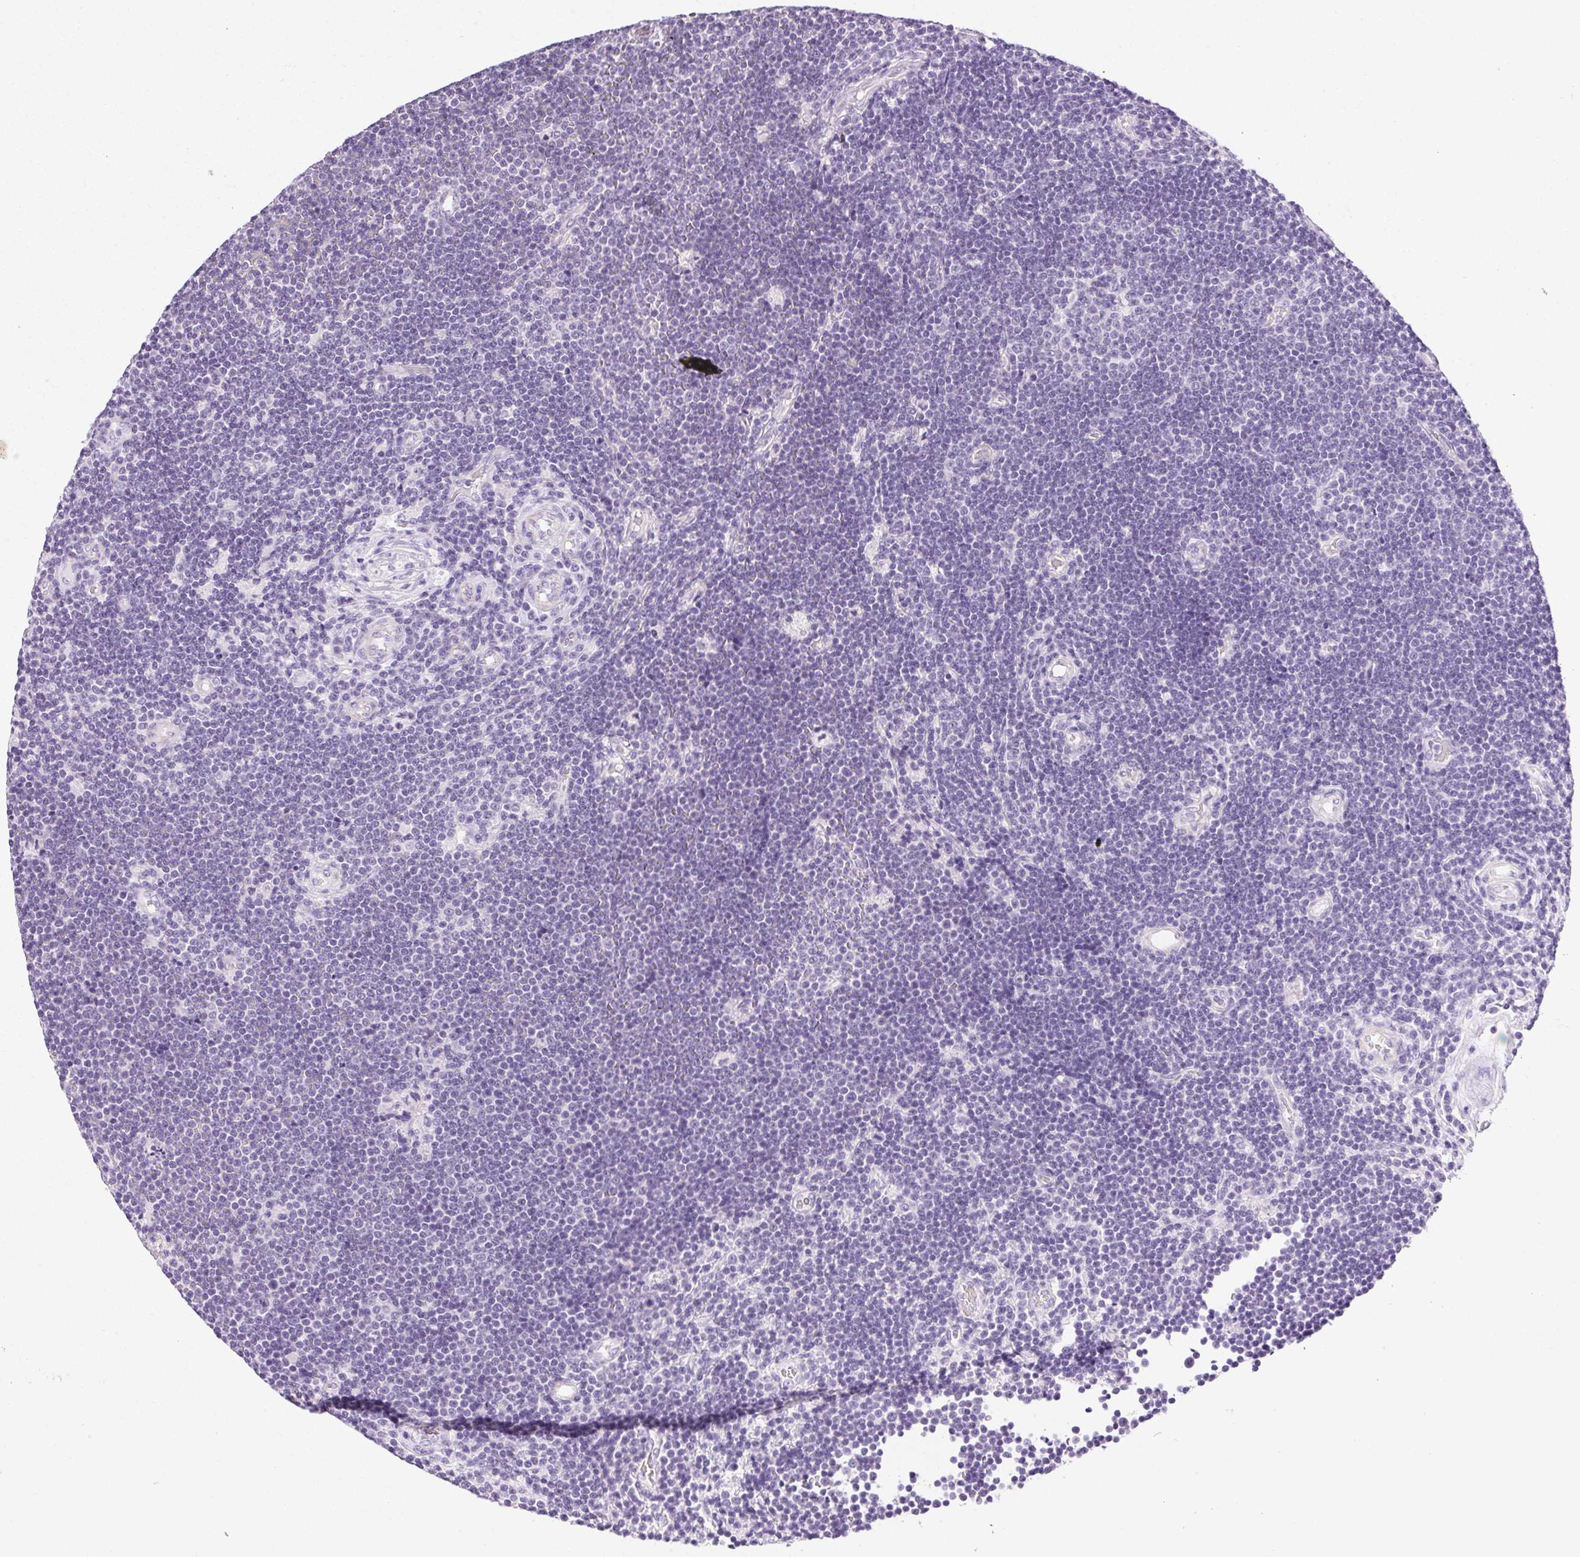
{"staining": {"intensity": "negative", "quantity": "none", "location": "none"}, "tissue": "lymphoma", "cell_type": "Tumor cells", "image_type": "cancer", "snomed": [{"axis": "morphology", "description": "Malignant lymphoma, non-Hodgkin's type, Low grade"}, {"axis": "topography", "description": "Brain"}], "caption": "A photomicrograph of malignant lymphoma, non-Hodgkin's type (low-grade) stained for a protein displays no brown staining in tumor cells.", "gene": "C20orf85", "patient": {"sex": "female", "age": 66}}